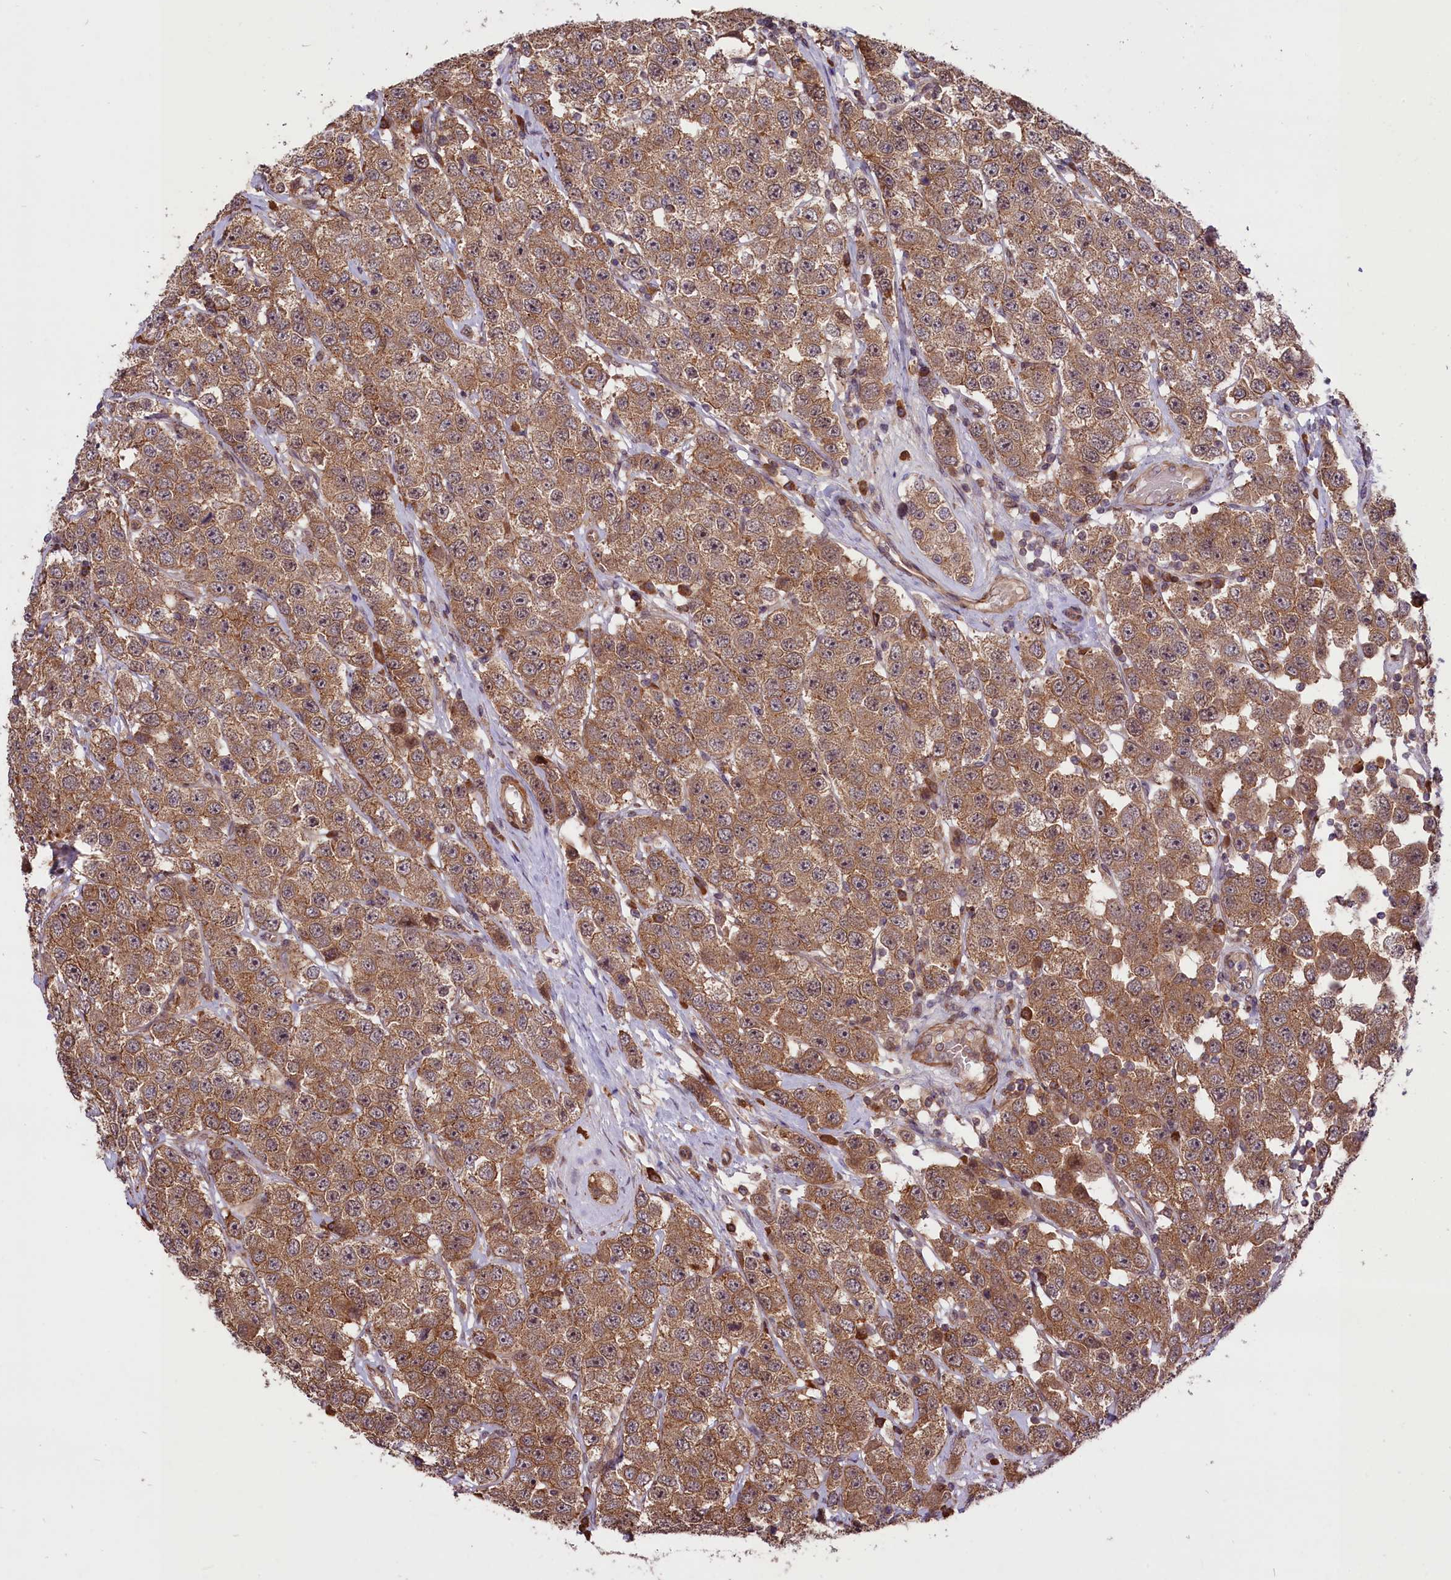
{"staining": {"intensity": "moderate", "quantity": ">75%", "location": "cytoplasmic/membranous"}, "tissue": "testis cancer", "cell_type": "Tumor cells", "image_type": "cancer", "snomed": [{"axis": "morphology", "description": "Seminoma, NOS"}, {"axis": "topography", "description": "Testis"}], "caption": "This is a micrograph of IHC staining of testis seminoma, which shows moderate staining in the cytoplasmic/membranous of tumor cells.", "gene": "HDAC5", "patient": {"sex": "male", "age": 28}}